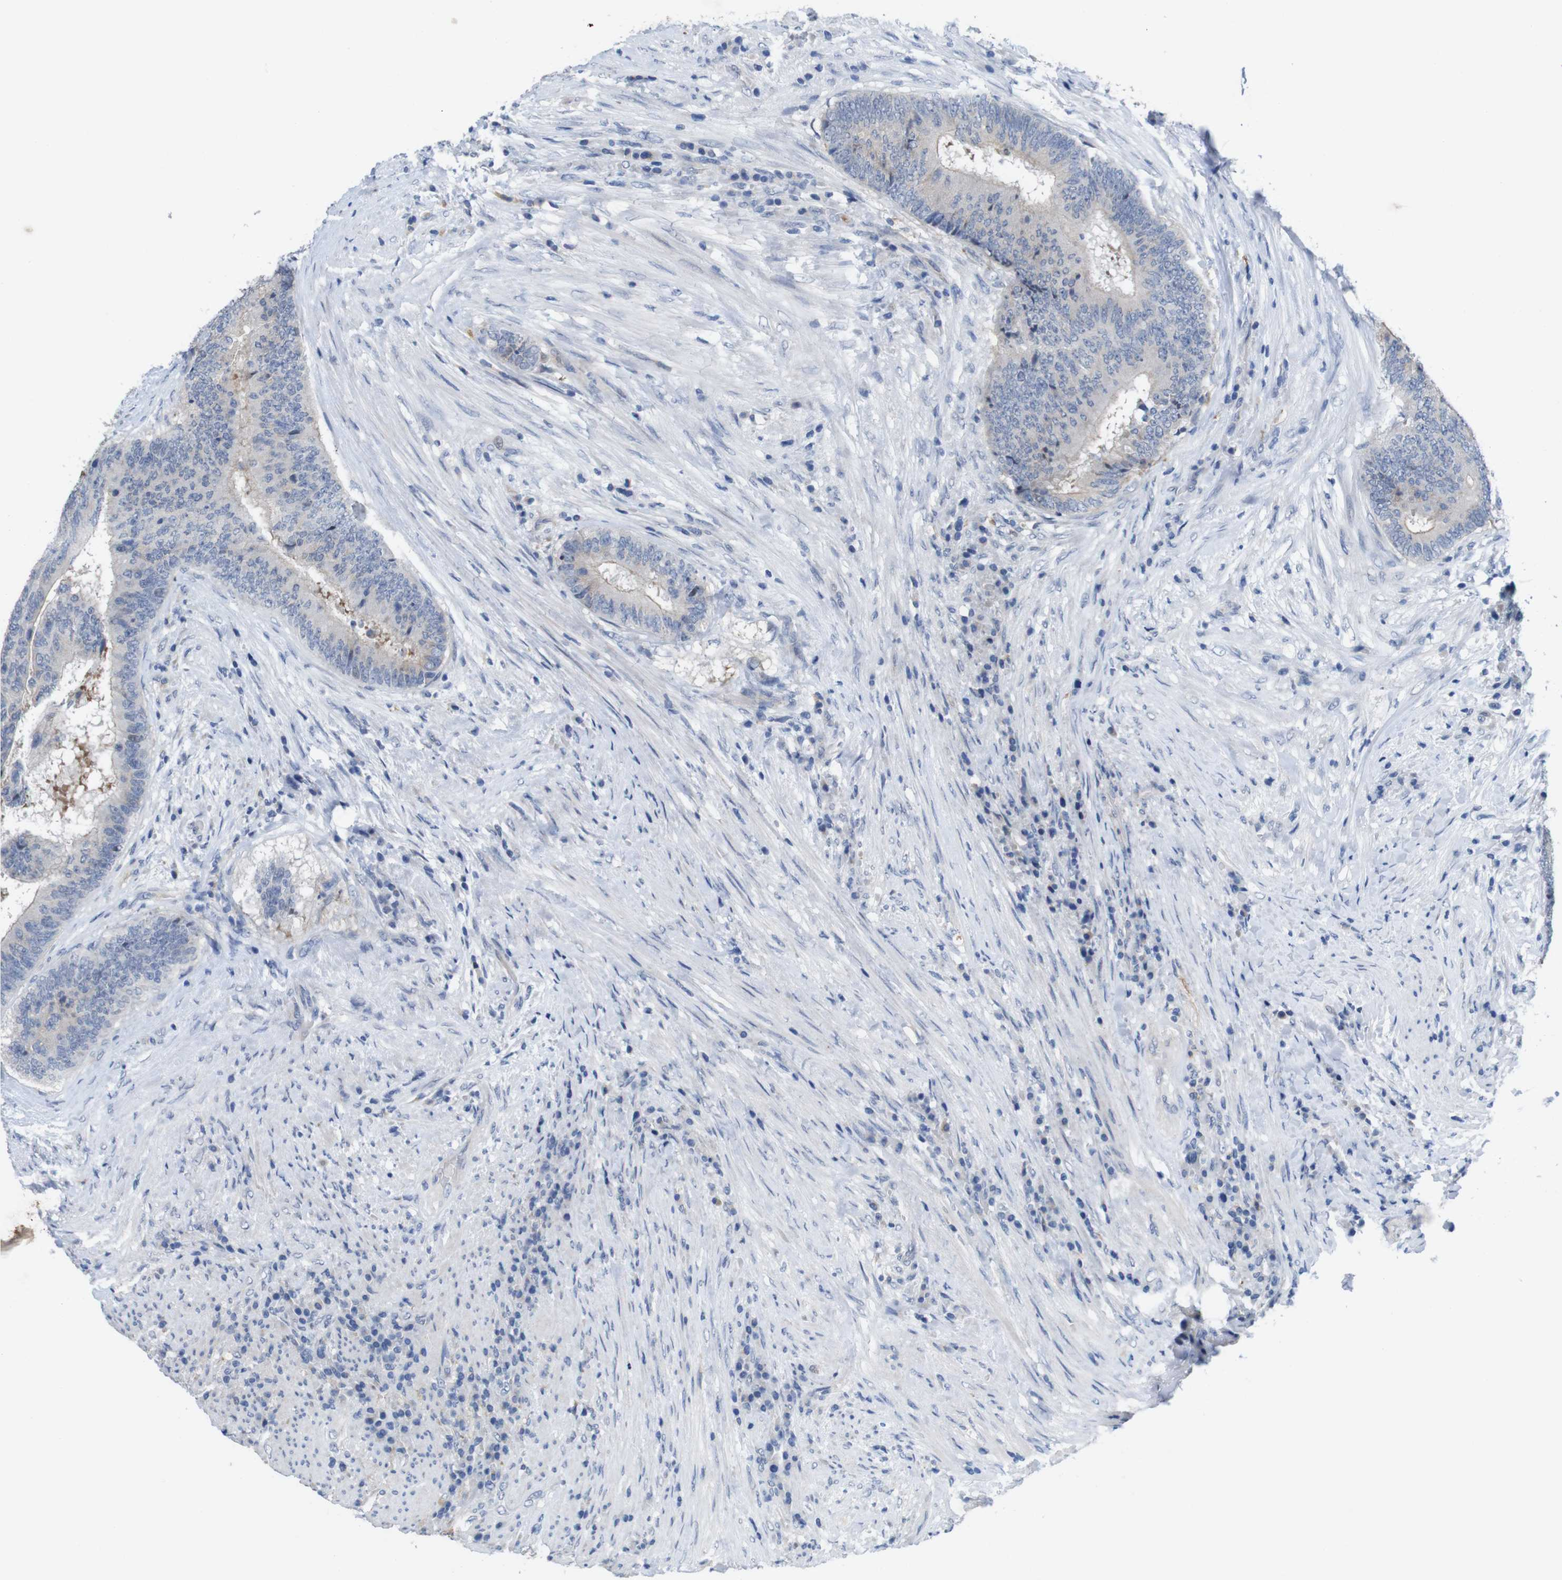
{"staining": {"intensity": "weak", "quantity": "<25%", "location": "cytoplasmic/membranous"}, "tissue": "colorectal cancer", "cell_type": "Tumor cells", "image_type": "cancer", "snomed": [{"axis": "morphology", "description": "Adenocarcinoma, NOS"}, {"axis": "topography", "description": "Rectum"}], "caption": "Protein analysis of colorectal adenocarcinoma reveals no significant staining in tumor cells.", "gene": "C1RL", "patient": {"sex": "male", "age": 72}}